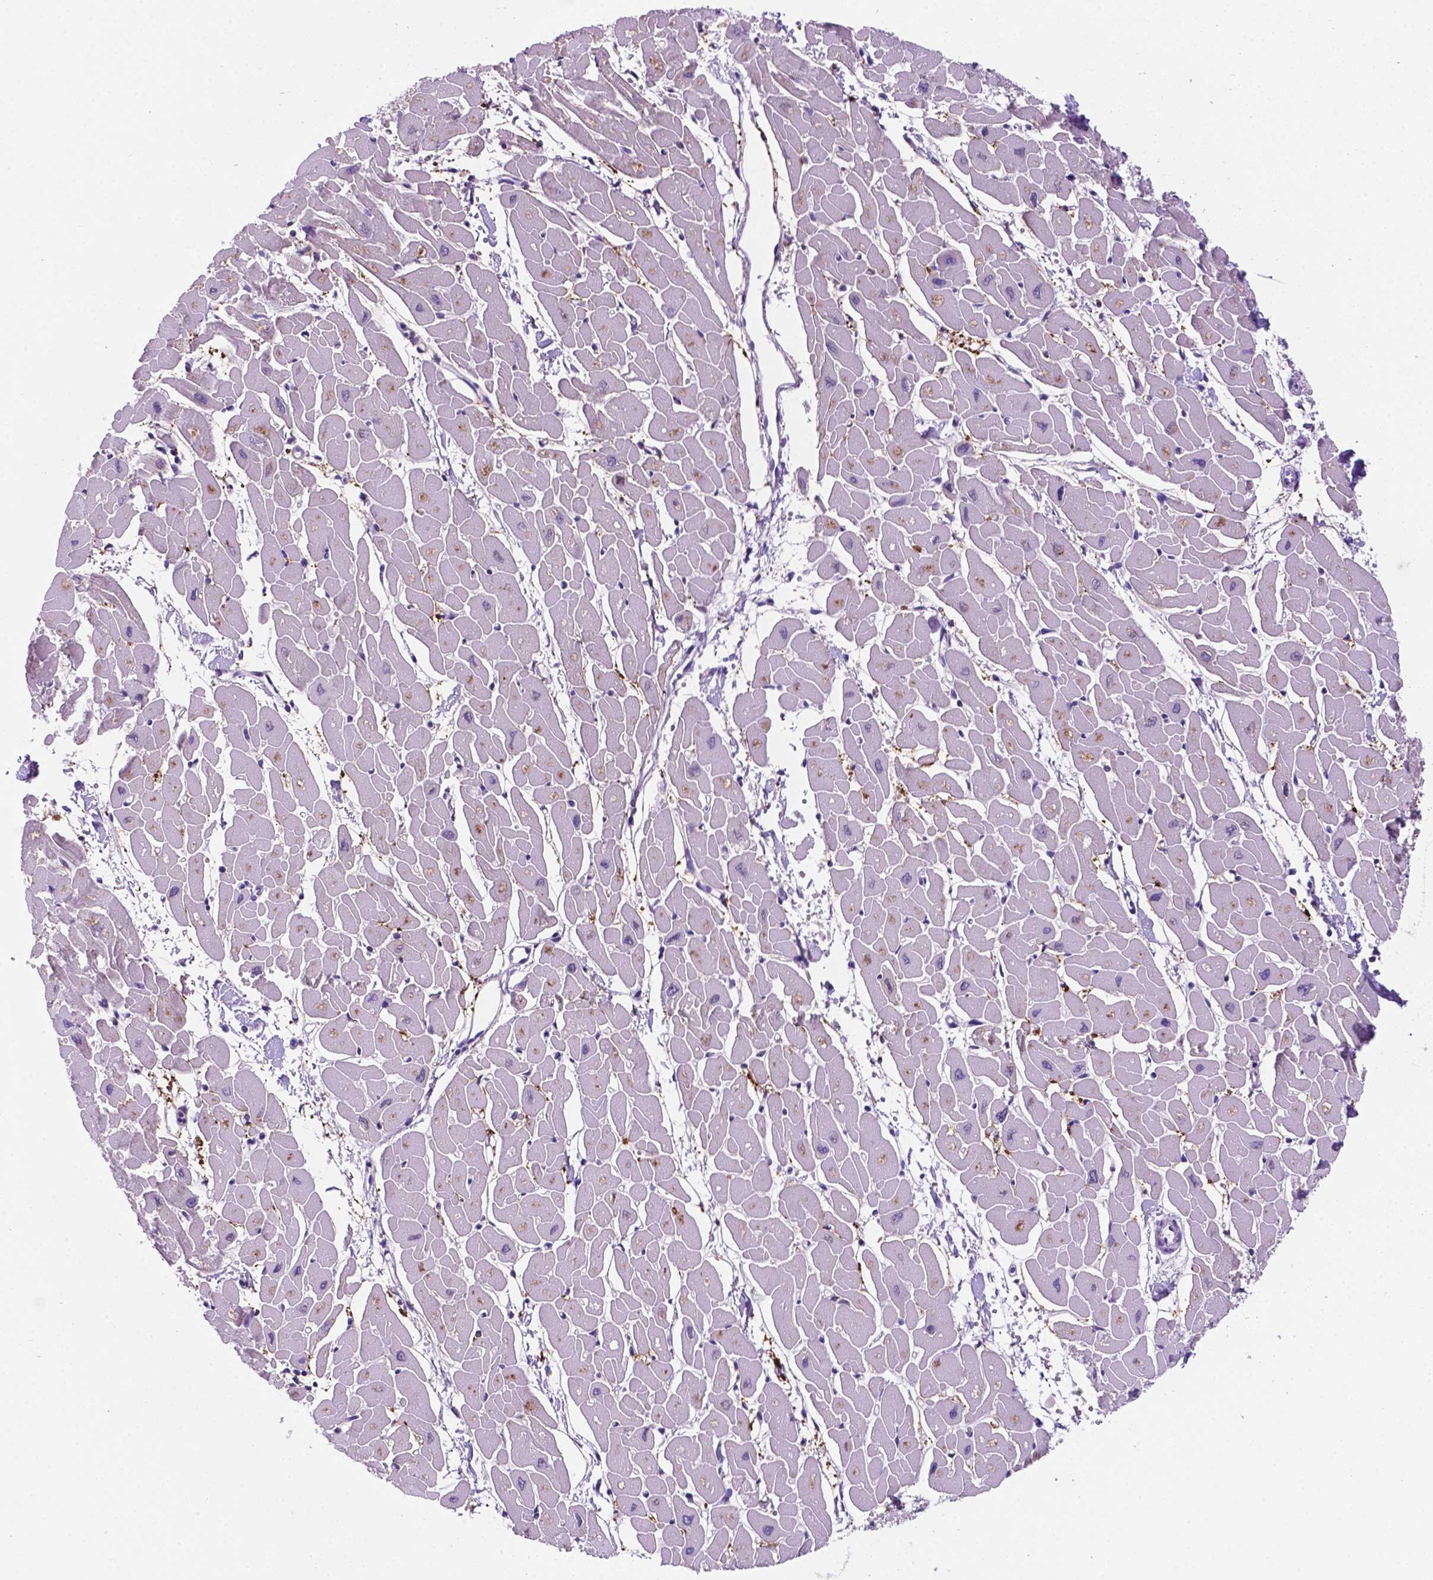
{"staining": {"intensity": "negative", "quantity": "none", "location": "none"}, "tissue": "heart muscle", "cell_type": "Cardiomyocytes", "image_type": "normal", "snomed": [{"axis": "morphology", "description": "Normal tissue, NOS"}, {"axis": "topography", "description": "Heart"}], "caption": "The immunohistochemistry photomicrograph has no significant staining in cardiomyocytes of heart muscle. (IHC, brightfield microscopy, high magnification).", "gene": "C17orf107", "patient": {"sex": "male", "age": 57}}